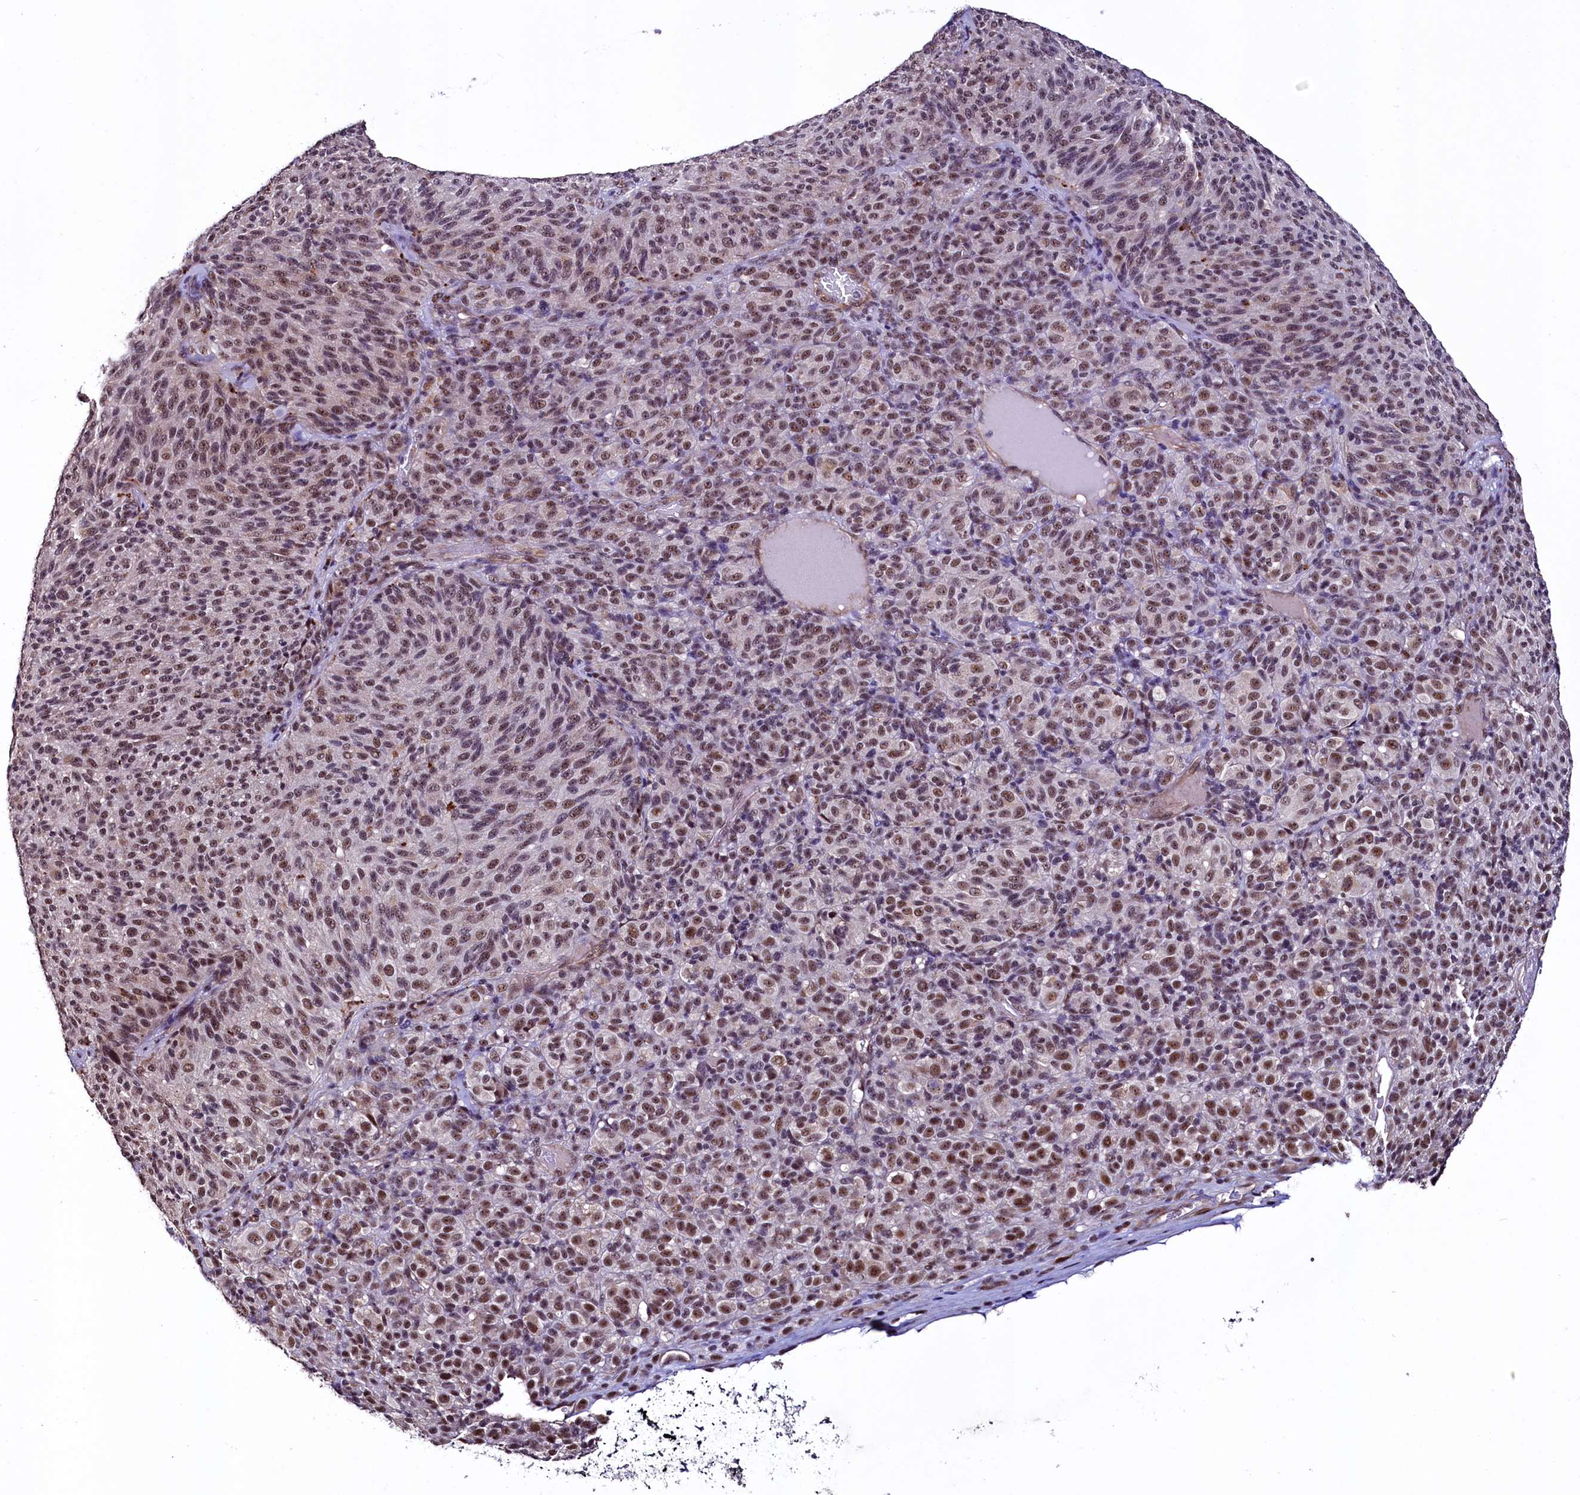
{"staining": {"intensity": "moderate", "quantity": ">75%", "location": "nuclear"}, "tissue": "melanoma", "cell_type": "Tumor cells", "image_type": "cancer", "snomed": [{"axis": "morphology", "description": "Malignant melanoma, Metastatic site"}, {"axis": "topography", "description": "Brain"}], "caption": "There is medium levels of moderate nuclear staining in tumor cells of melanoma, as demonstrated by immunohistochemical staining (brown color).", "gene": "SFSWAP", "patient": {"sex": "female", "age": 56}}